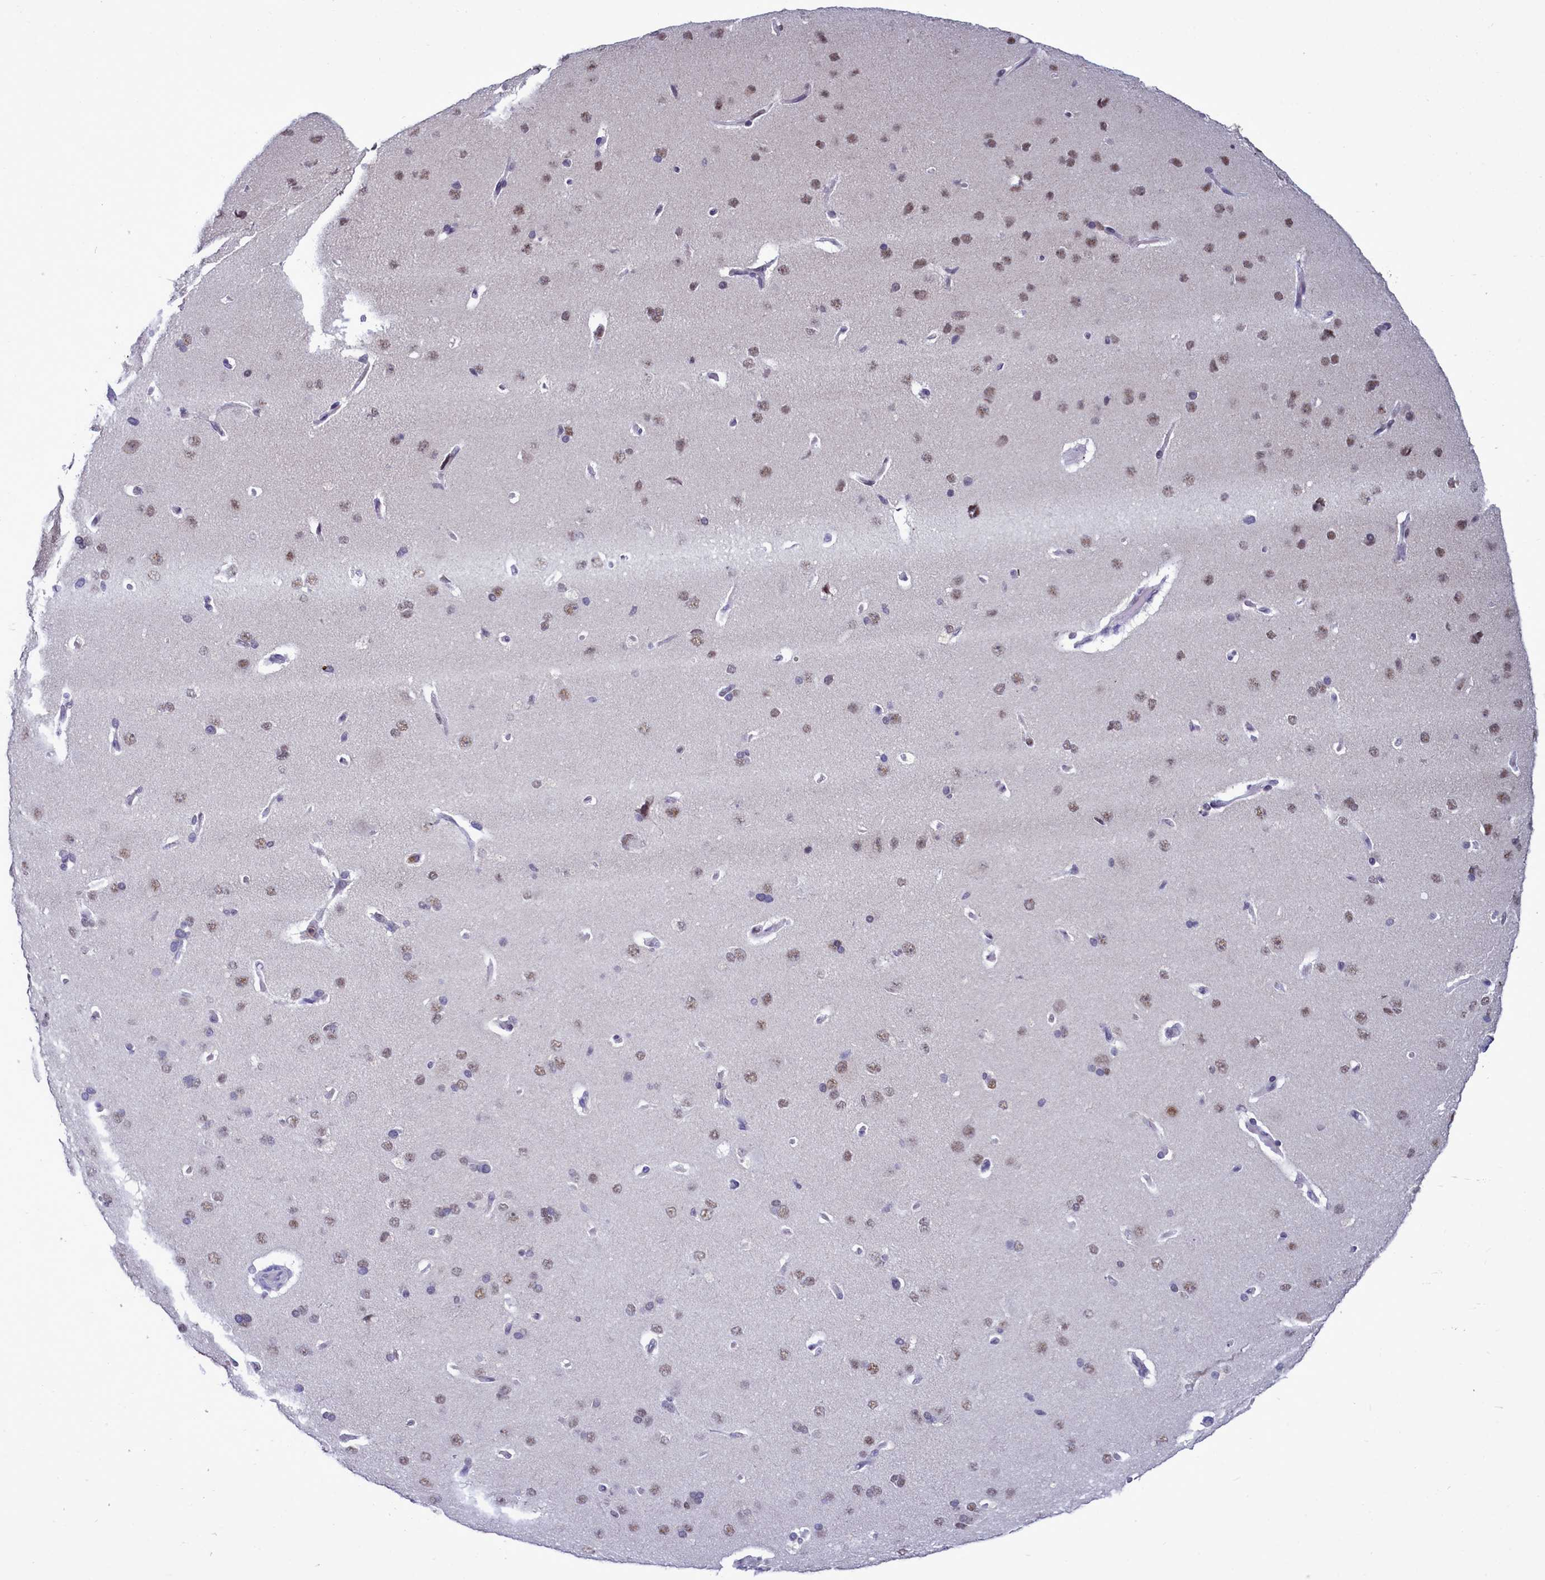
{"staining": {"intensity": "negative", "quantity": "none", "location": "none"}, "tissue": "cerebral cortex", "cell_type": "Endothelial cells", "image_type": "normal", "snomed": [{"axis": "morphology", "description": "Normal tissue, NOS"}, {"axis": "topography", "description": "Cerebral cortex"}], "caption": "DAB immunohistochemical staining of benign cerebral cortex demonstrates no significant positivity in endothelial cells. (Stains: DAB (3,3'-diaminobenzidine) IHC with hematoxylin counter stain, Microscopy: brightfield microscopy at high magnification).", "gene": "POM121L2", "patient": {"sex": "male", "age": 62}}